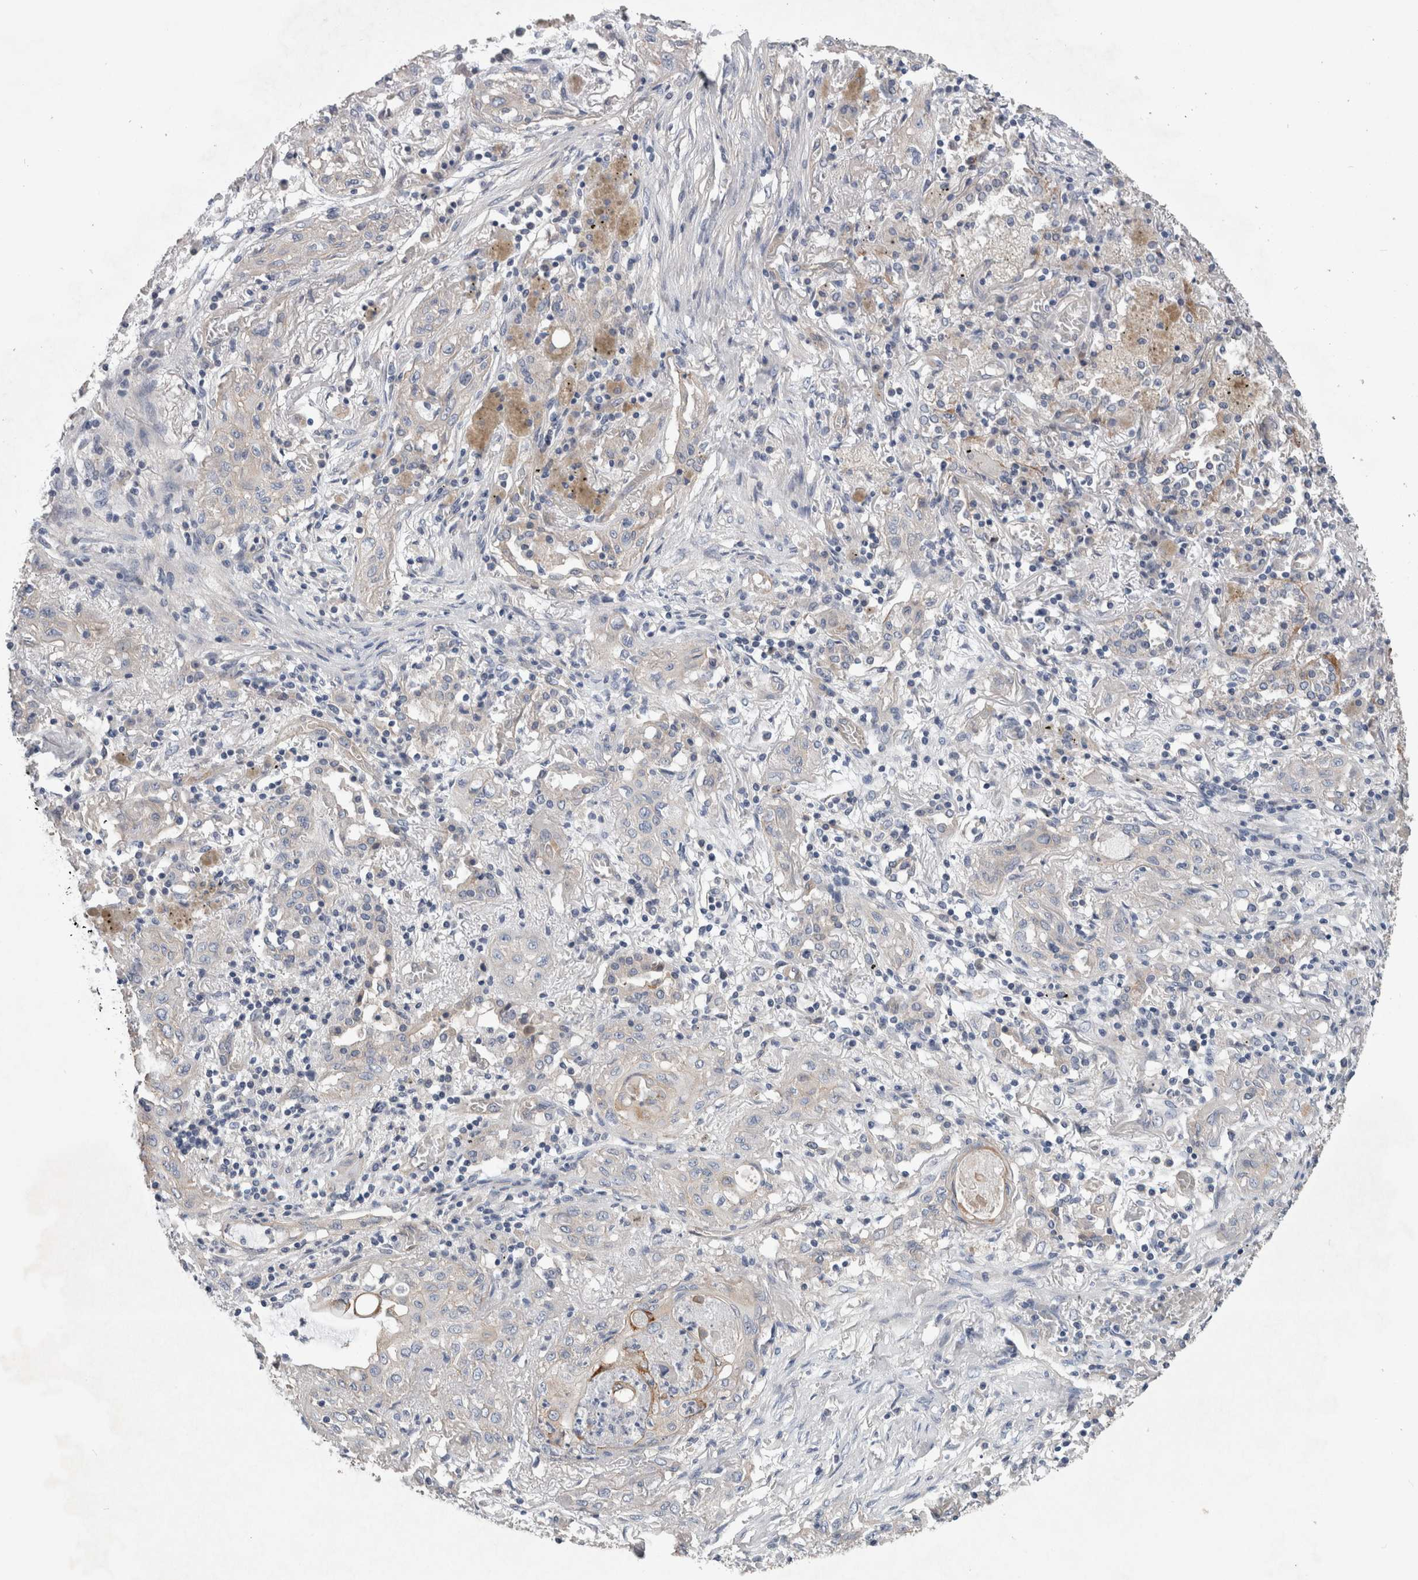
{"staining": {"intensity": "negative", "quantity": "none", "location": "none"}, "tissue": "lung cancer", "cell_type": "Tumor cells", "image_type": "cancer", "snomed": [{"axis": "morphology", "description": "Squamous cell carcinoma, NOS"}, {"axis": "topography", "description": "Lung"}], "caption": "This is an immunohistochemistry (IHC) photomicrograph of human lung squamous cell carcinoma. There is no expression in tumor cells.", "gene": "BCAM", "patient": {"sex": "female", "age": 47}}